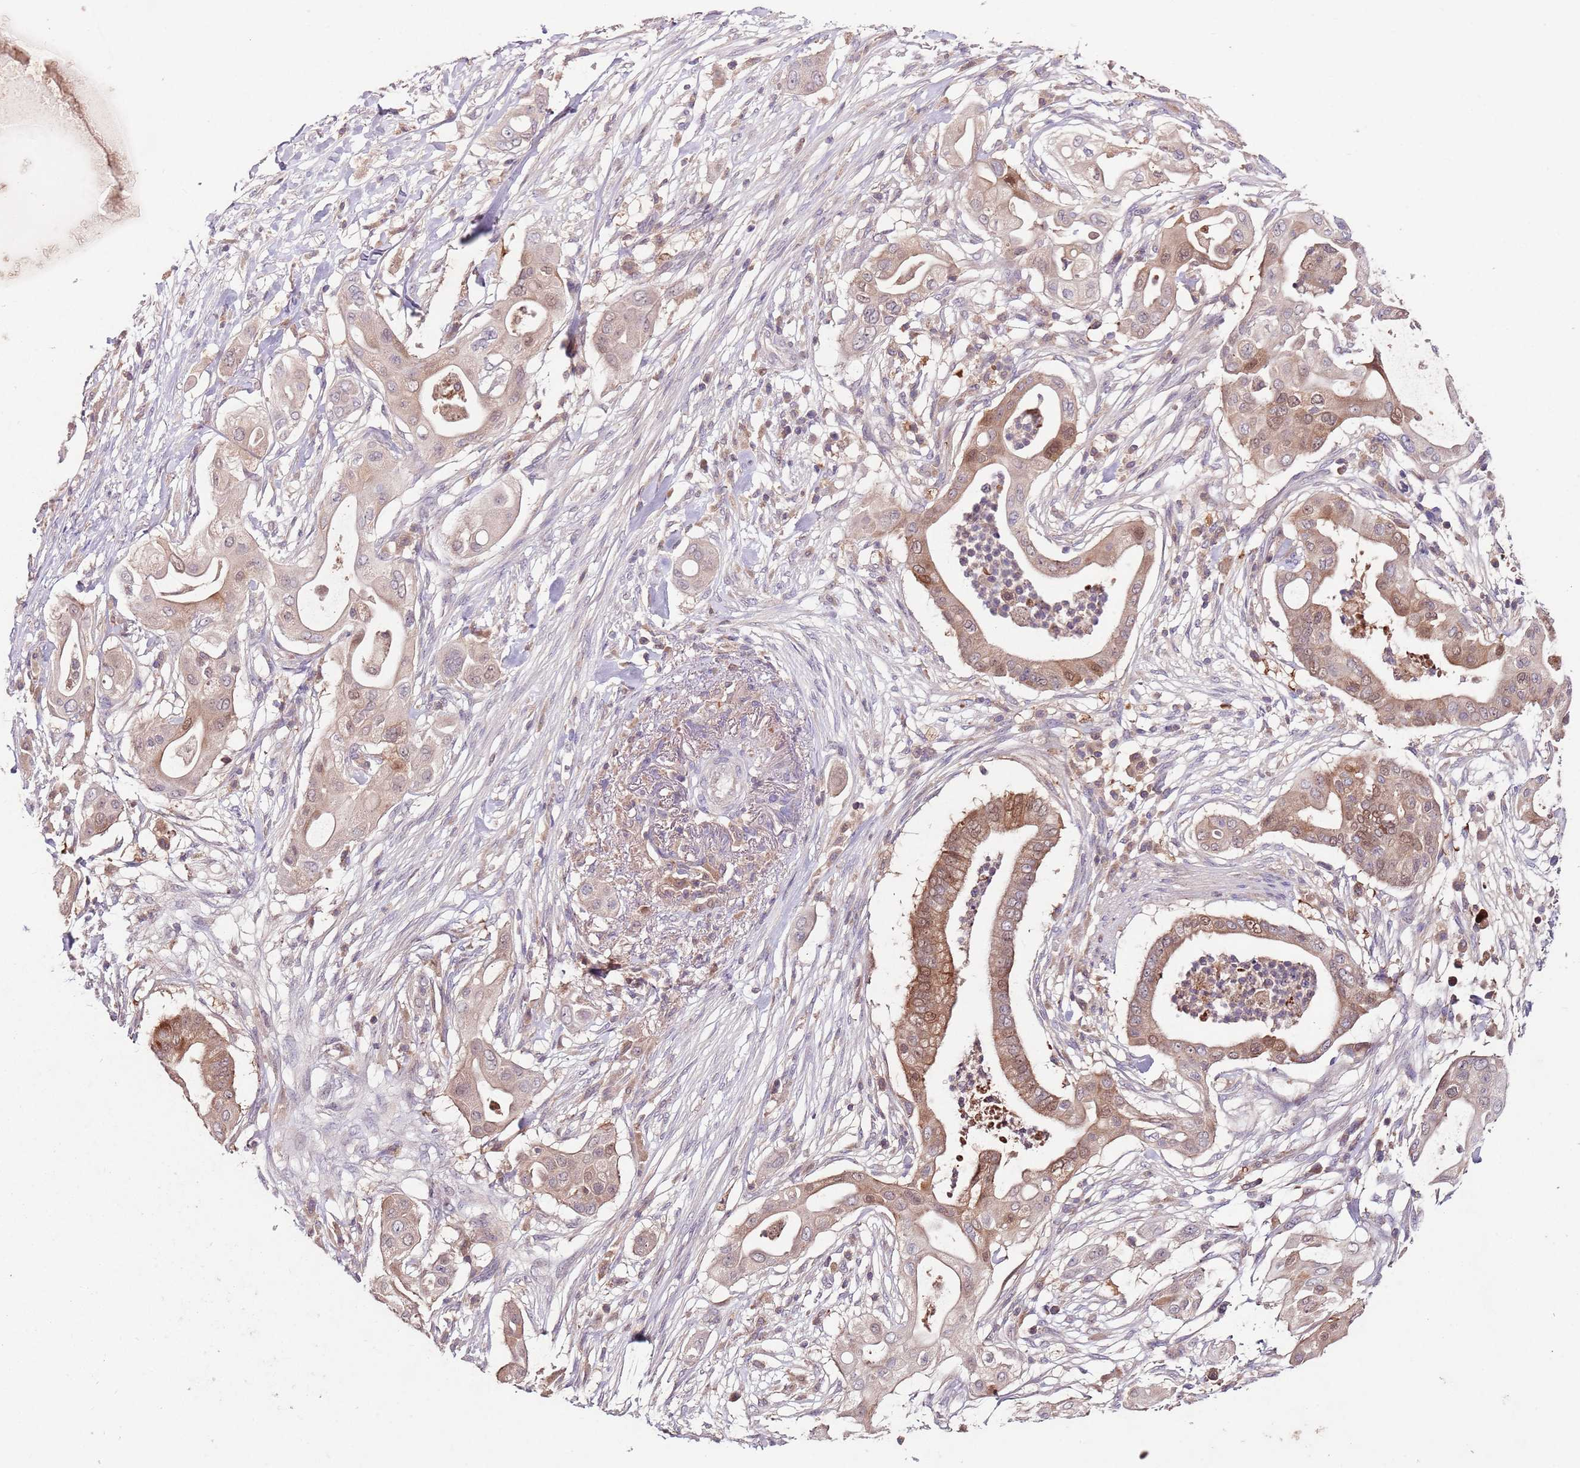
{"staining": {"intensity": "moderate", "quantity": "25%-75%", "location": "cytoplasmic/membranous,nuclear"}, "tissue": "pancreatic cancer", "cell_type": "Tumor cells", "image_type": "cancer", "snomed": [{"axis": "morphology", "description": "Adenocarcinoma, NOS"}, {"axis": "topography", "description": "Pancreas"}], "caption": "Human pancreatic cancer (adenocarcinoma) stained with a brown dye shows moderate cytoplasmic/membranous and nuclear positive expression in approximately 25%-75% of tumor cells.", "gene": "NRDE2", "patient": {"sex": "male", "age": 68}}